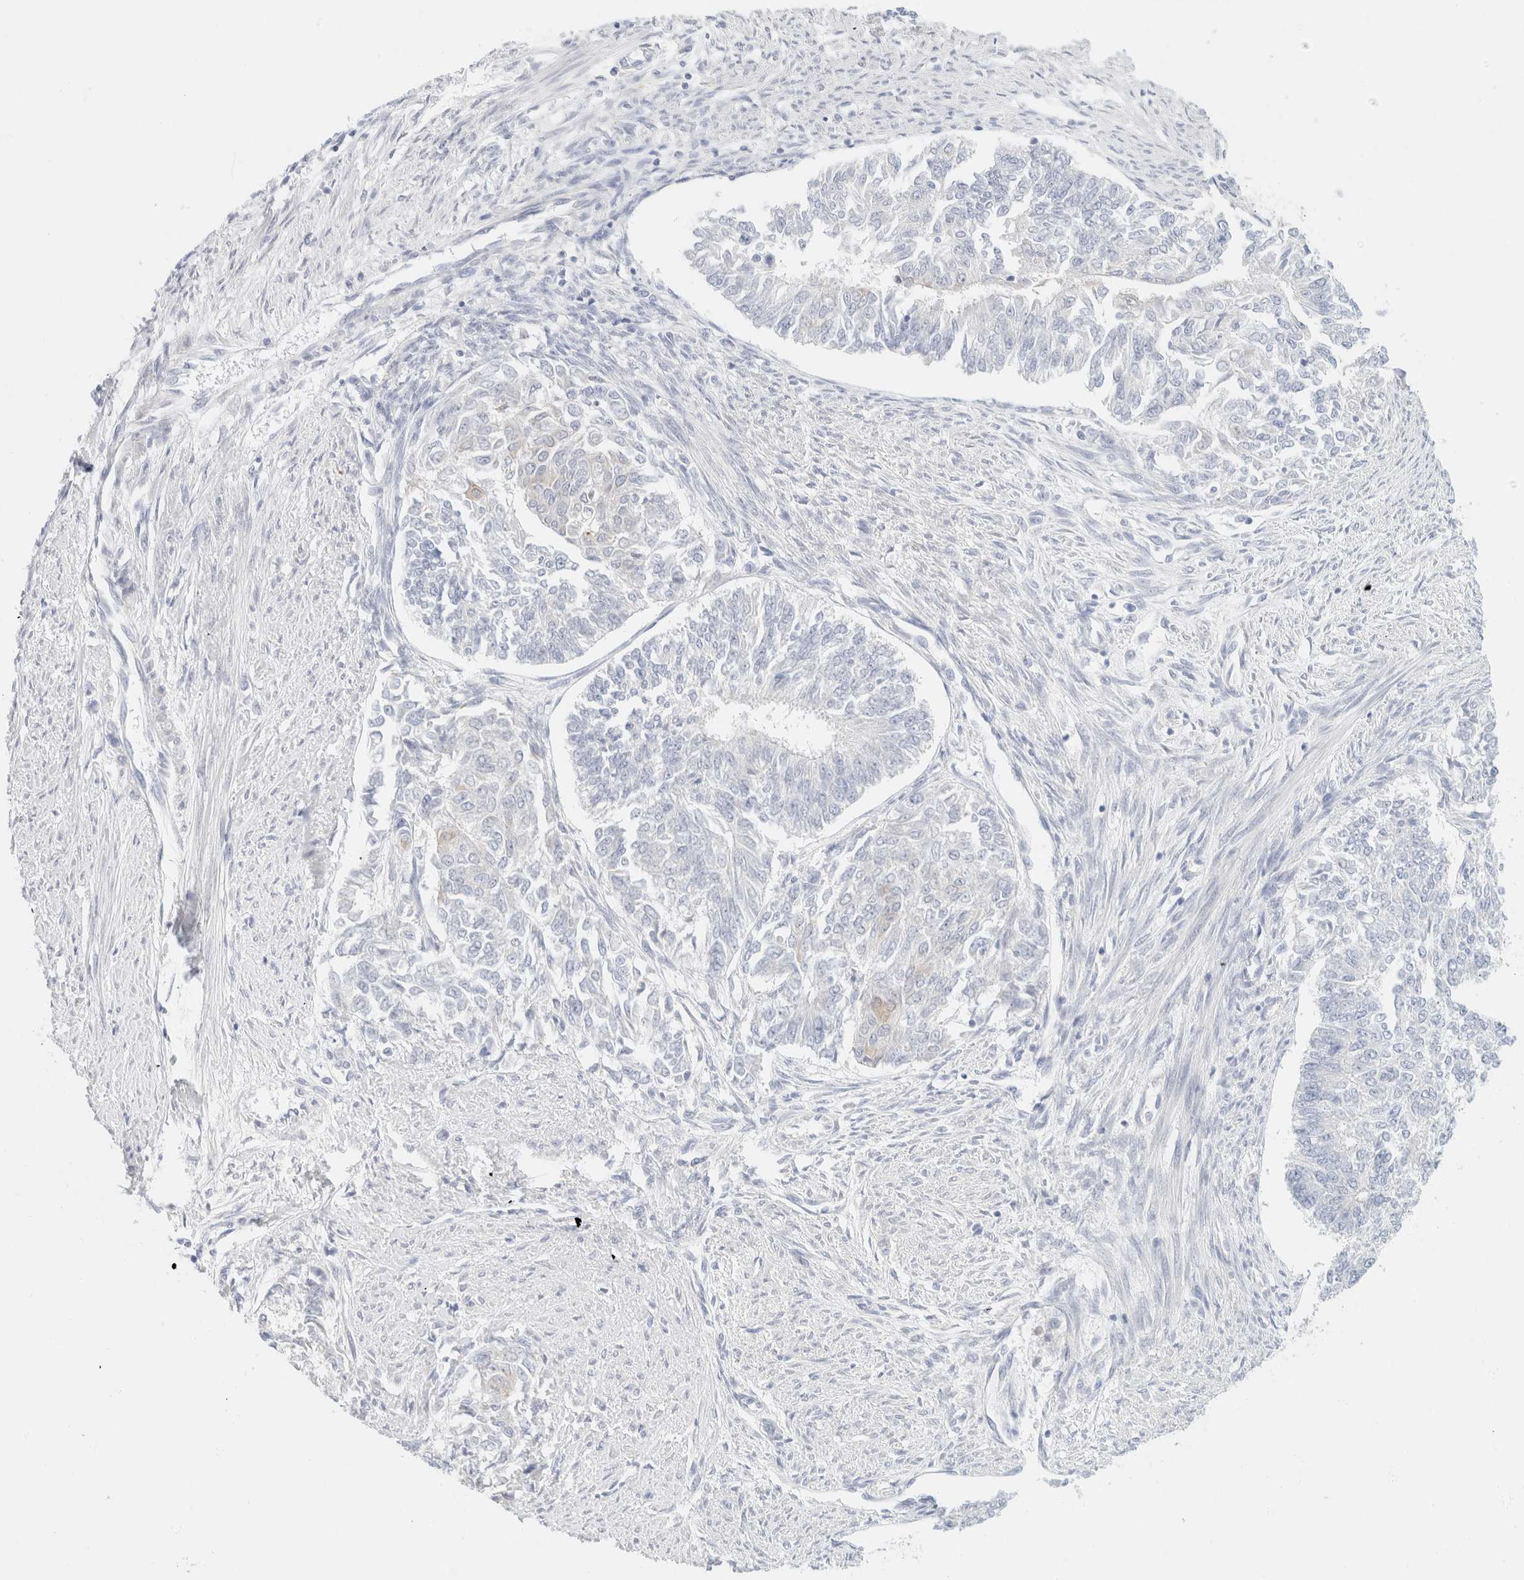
{"staining": {"intensity": "negative", "quantity": "none", "location": "none"}, "tissue": "endometrial cancer", "cell_type": "Tumor cells", "image_type": "cancer", "snomed": [{"axis": "morphology", "description": "Adenocarcinoma, NOS"}, {"axis": "topography", "description": "Endometrium"}], "caption": "A photomicrograph of human endometrial cancer (adenocarcinoma) is negative for staining in tumor cells.", "gene": "KRT20", "patient": {"sex": "female", "age": 32}}